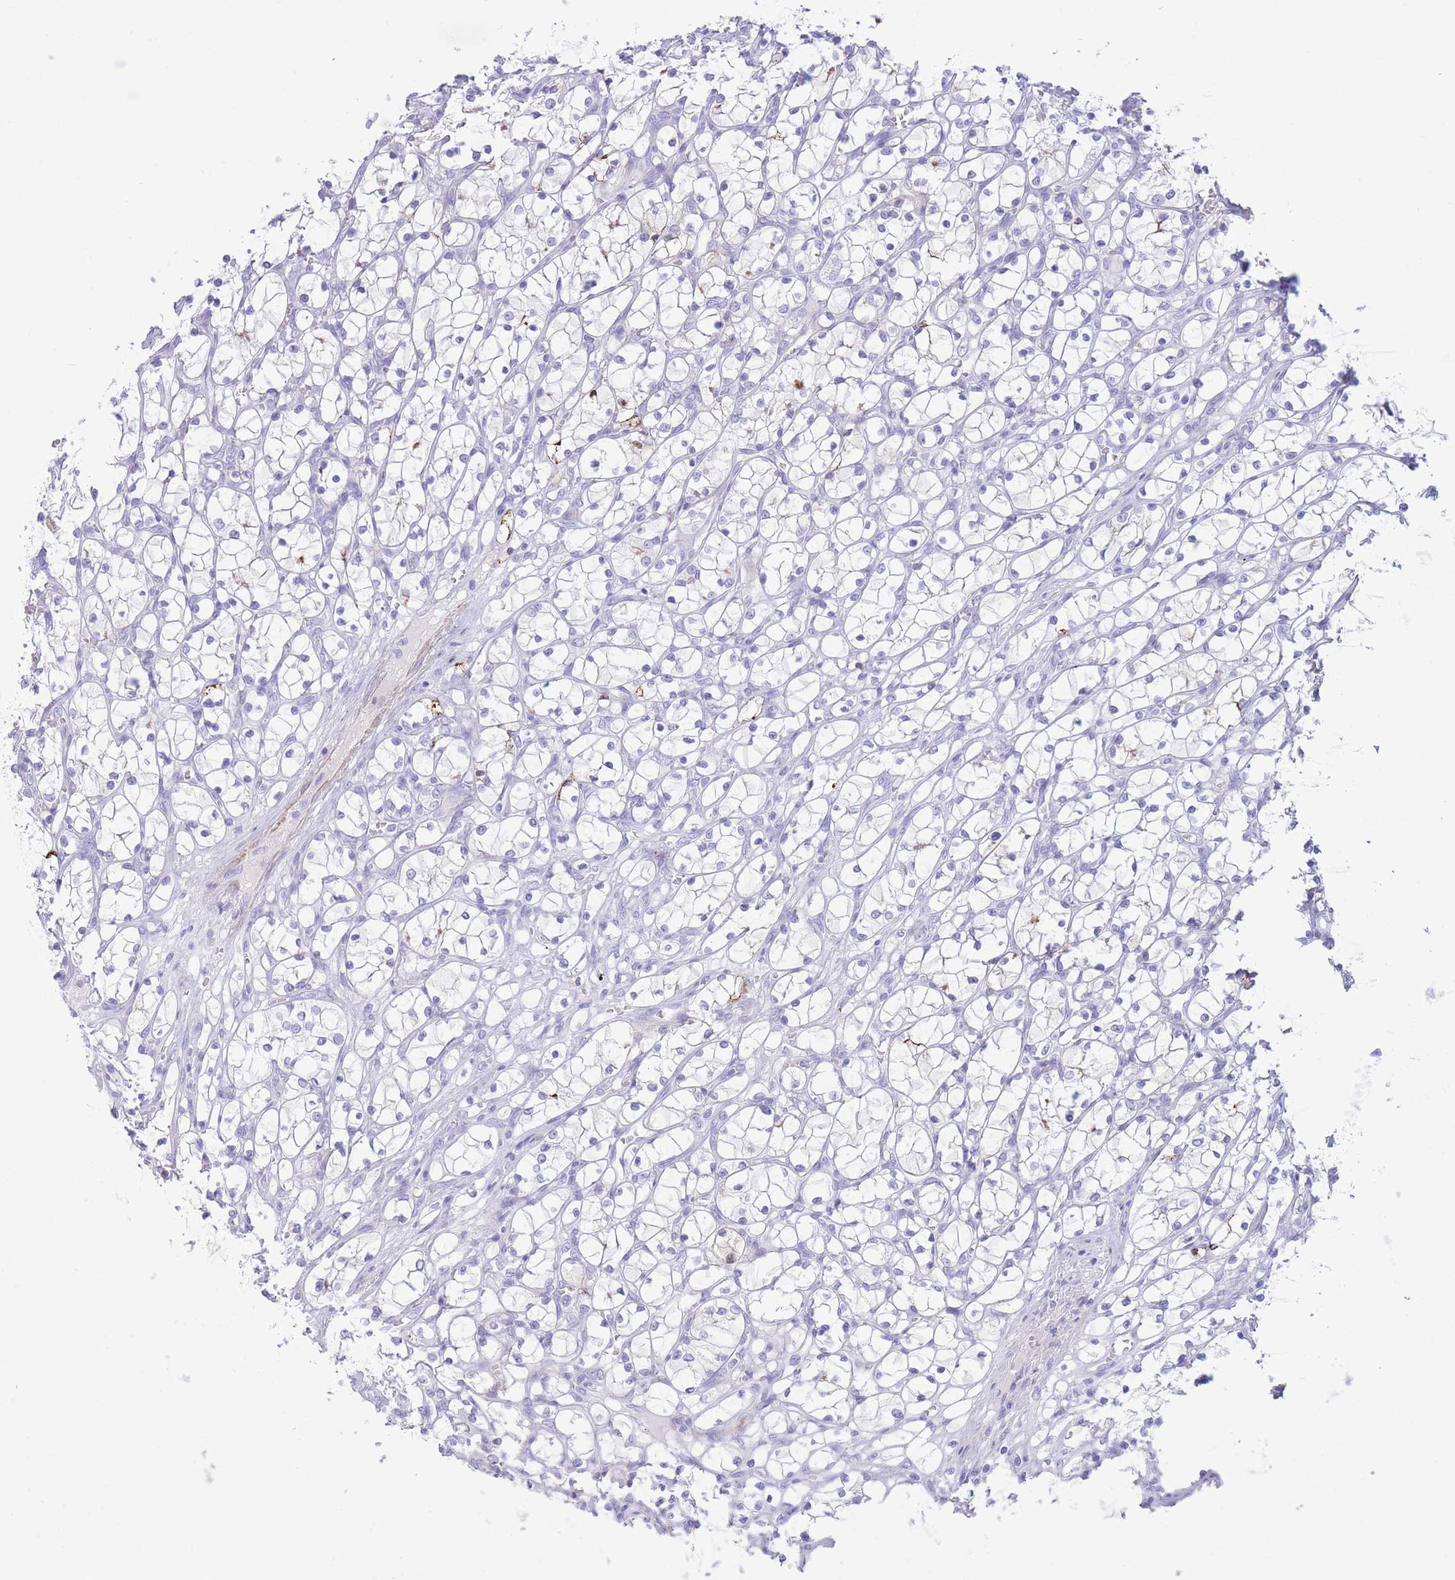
{"staining": {"intensity": "negative", "quantity": "none", "location": "none"}, "tissue": "renal cancer", "cell_type": "Tumor cells", "image_type": "cancer", "snomed": [{"axis": "morphology", "description": "Adenocarcinoma, NOS"}, {"axis": "topography", "description": "Kidney"}], "caption": "The immunohistochemistry image has no significant staining in tumor cells of renal cancer (adenocarcinoma) tissue.", "gene": "VWA8", "patient": {"sex": "female", "age": 69}}